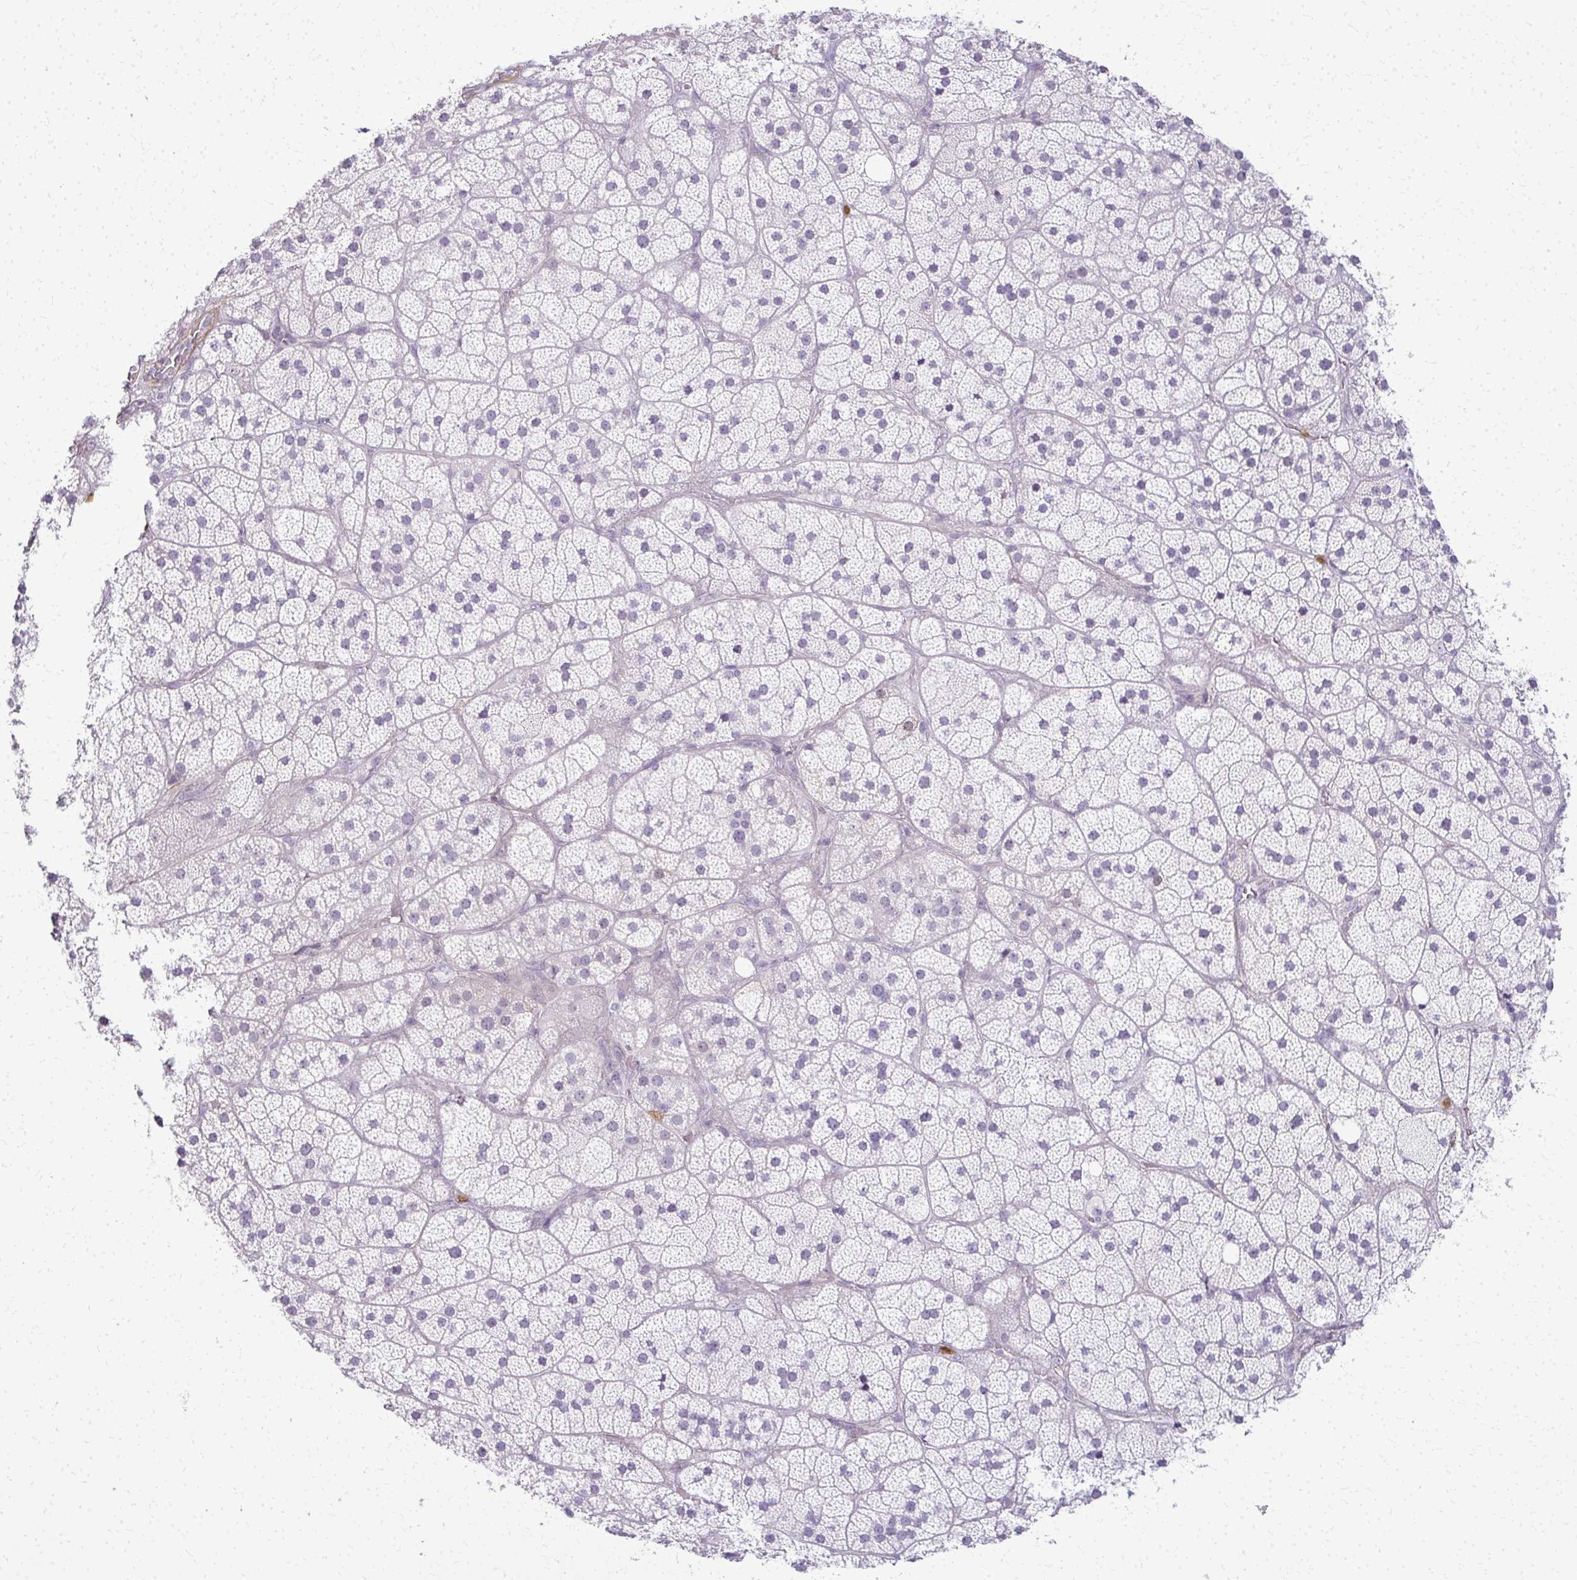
{"staining": {"intensity": "negative", "quantity": "none", "location": "none"}, "tissue": "adrenal gland", "cell_type": "Glandular cells", "image_type": "normal", "snomed": [{"axis": "morphology", "description": "Normal tissue, NOS"}, {"axis": "topography", "description": "Adrenal gland"}], "caption": "A micrograph of adrenal gland stained for a protein displays no brown staining in glandular cells.", "gene": "CA3", "patient": {"sex": "male", "age": 57}}